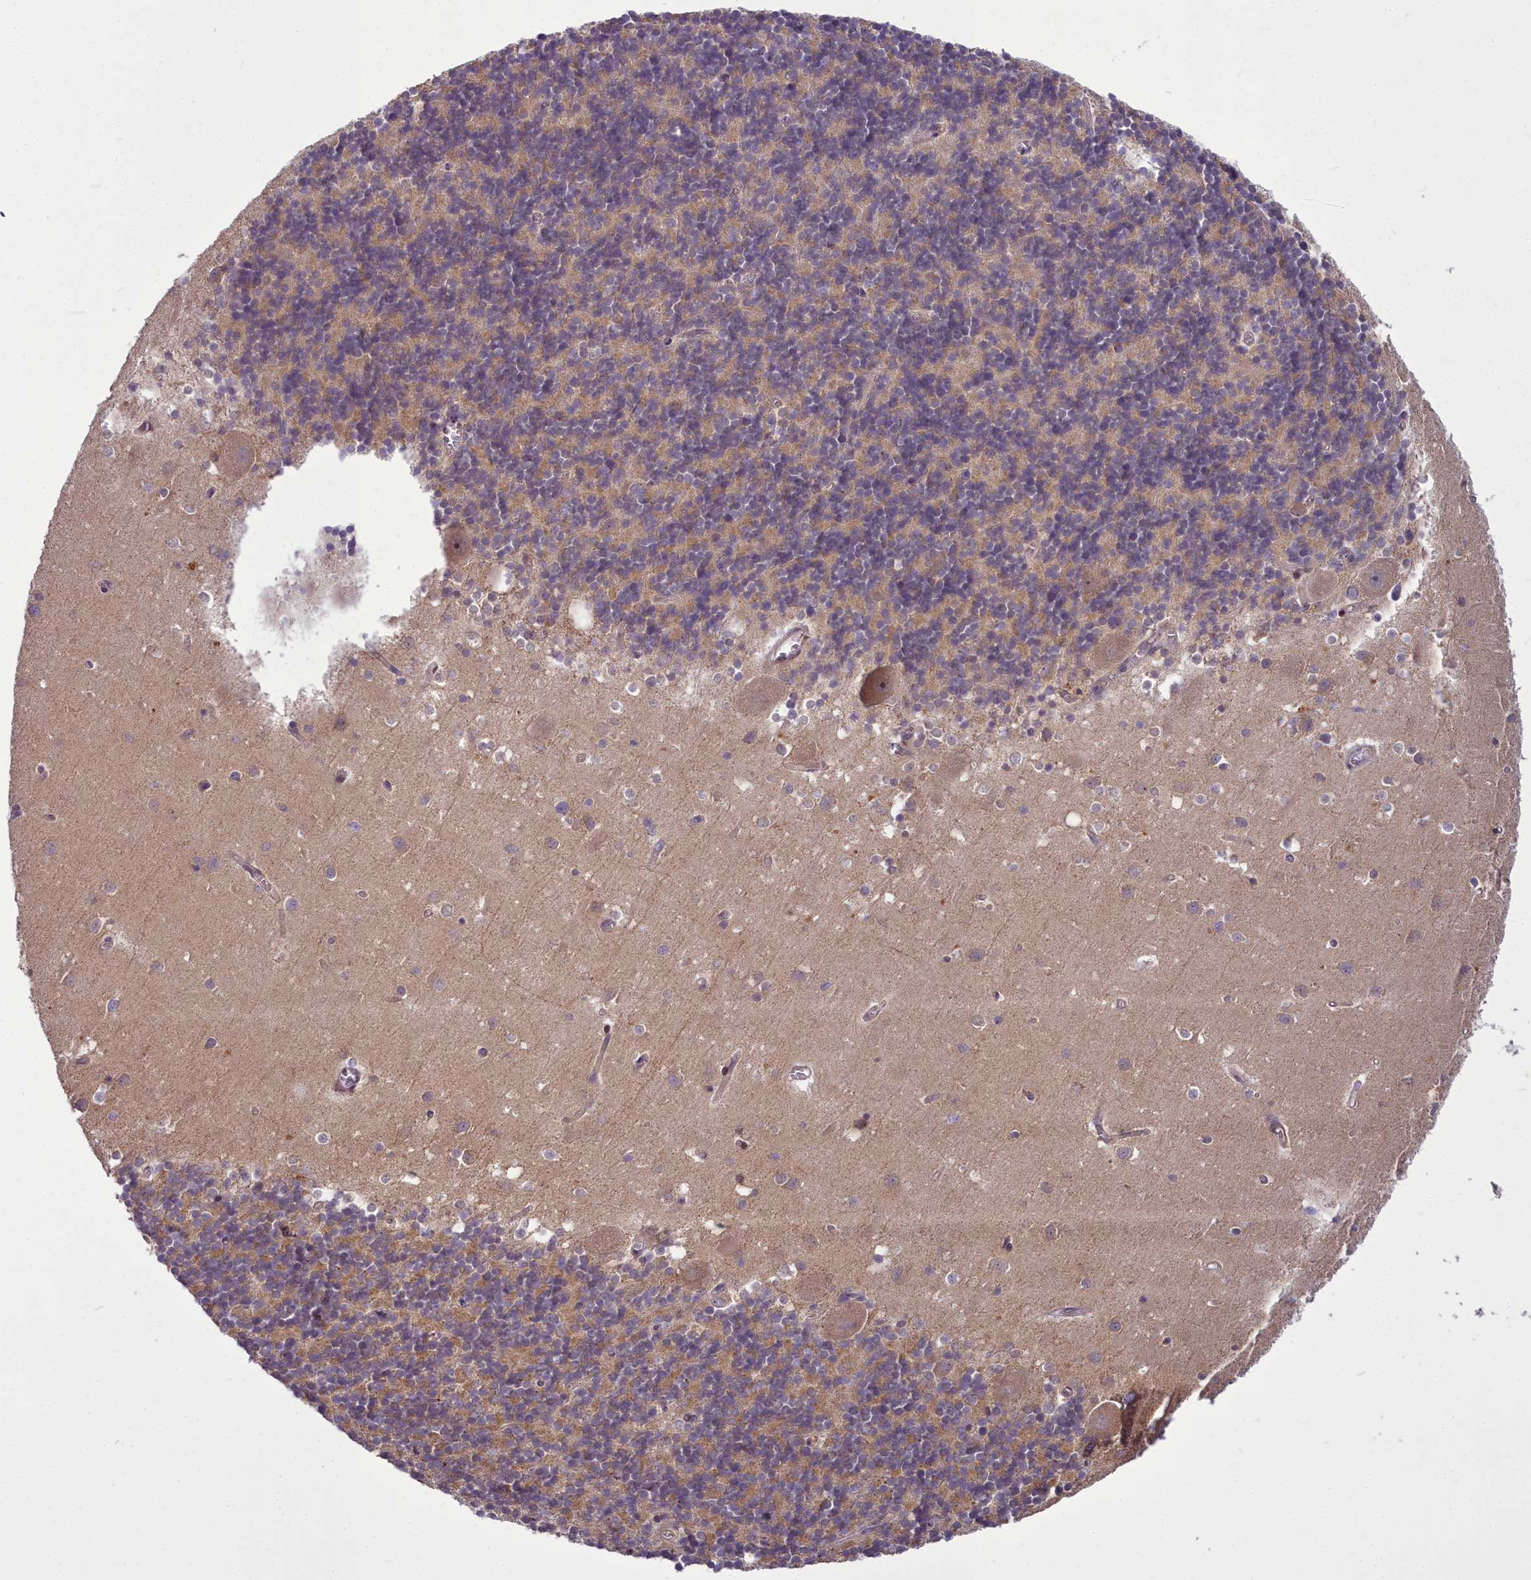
{"staining": {"intensity": "weak", "quantity": ">75%", "location": "cytoplasmic/membranous"}, "tissue": "cerebellum", "cell_type": "Cells in granular layer", "image_type": "normal", "snomed": [{"axis": "morphology", "description": "Normal tissue, NOS"}, {"axis": "topography", "description": "Cerebellum"}], "caption": "Protein staining exhibits weak cytoplasmic/membranous positivity in approximately >75% of cells in granular layer in normal cerebellum.", "gene": "AP1M1", "patient": {"sex": "male", "age": 54}}